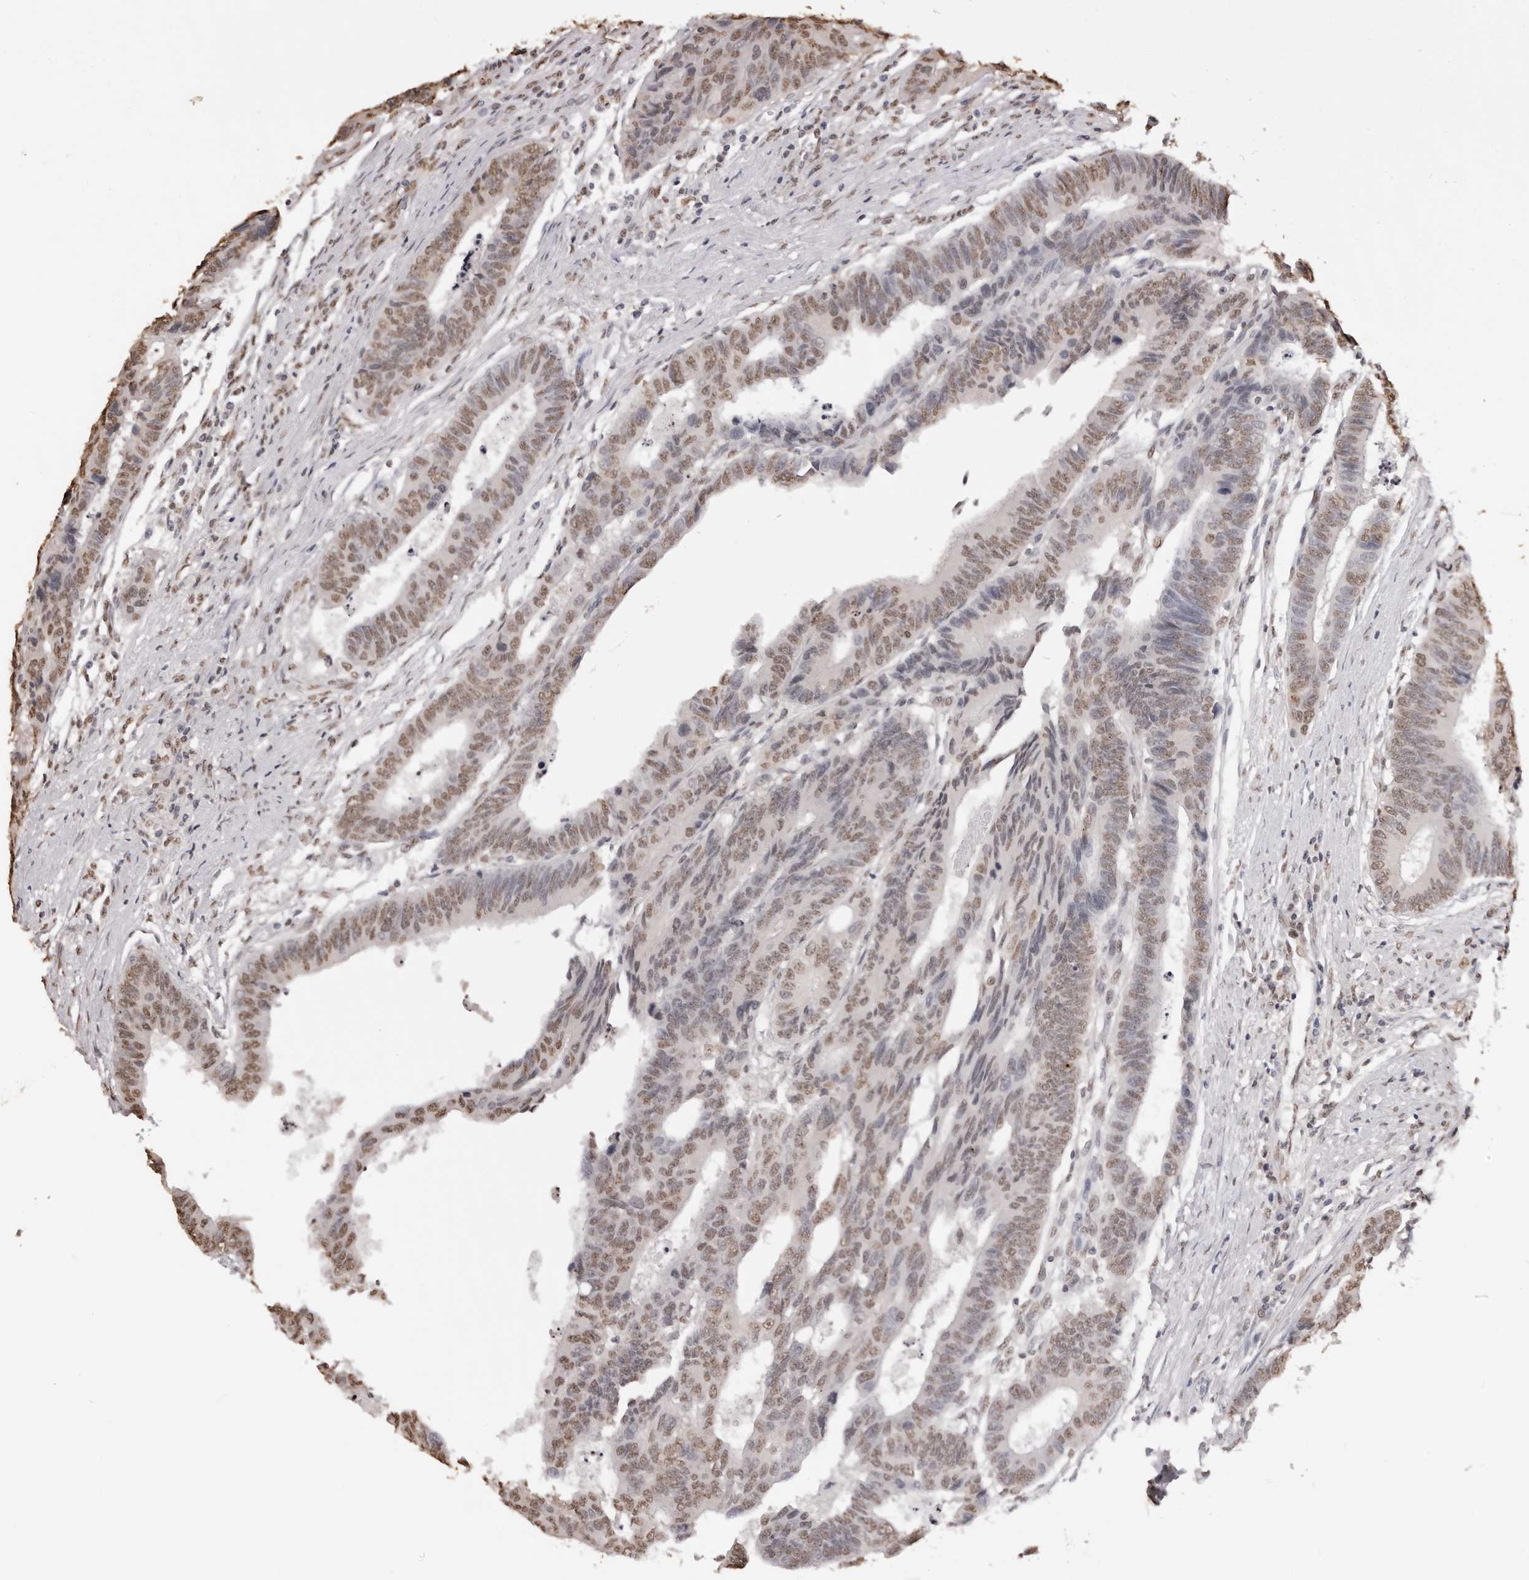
{"staining": {"intensity": "moderate", "quantity": ">75%", "location": "nuclear"}, "tissue": "colorectal cancer", "cell_type": "Tumor cells", "image_type": "cancer", "snomed": [{"axis": "morphology", "description": "Adenocarcinoma, NOS"}, {"axis": "topography", "description": "Rectum"}], "caption": "Colorectal cancer was stained to show a protein in brown. There is medium levels of moderate nuclear positivity in approximately >75% of tumor cells.", "gene": "OLIG3", "patient": {"sex": "male", "age": 84}}